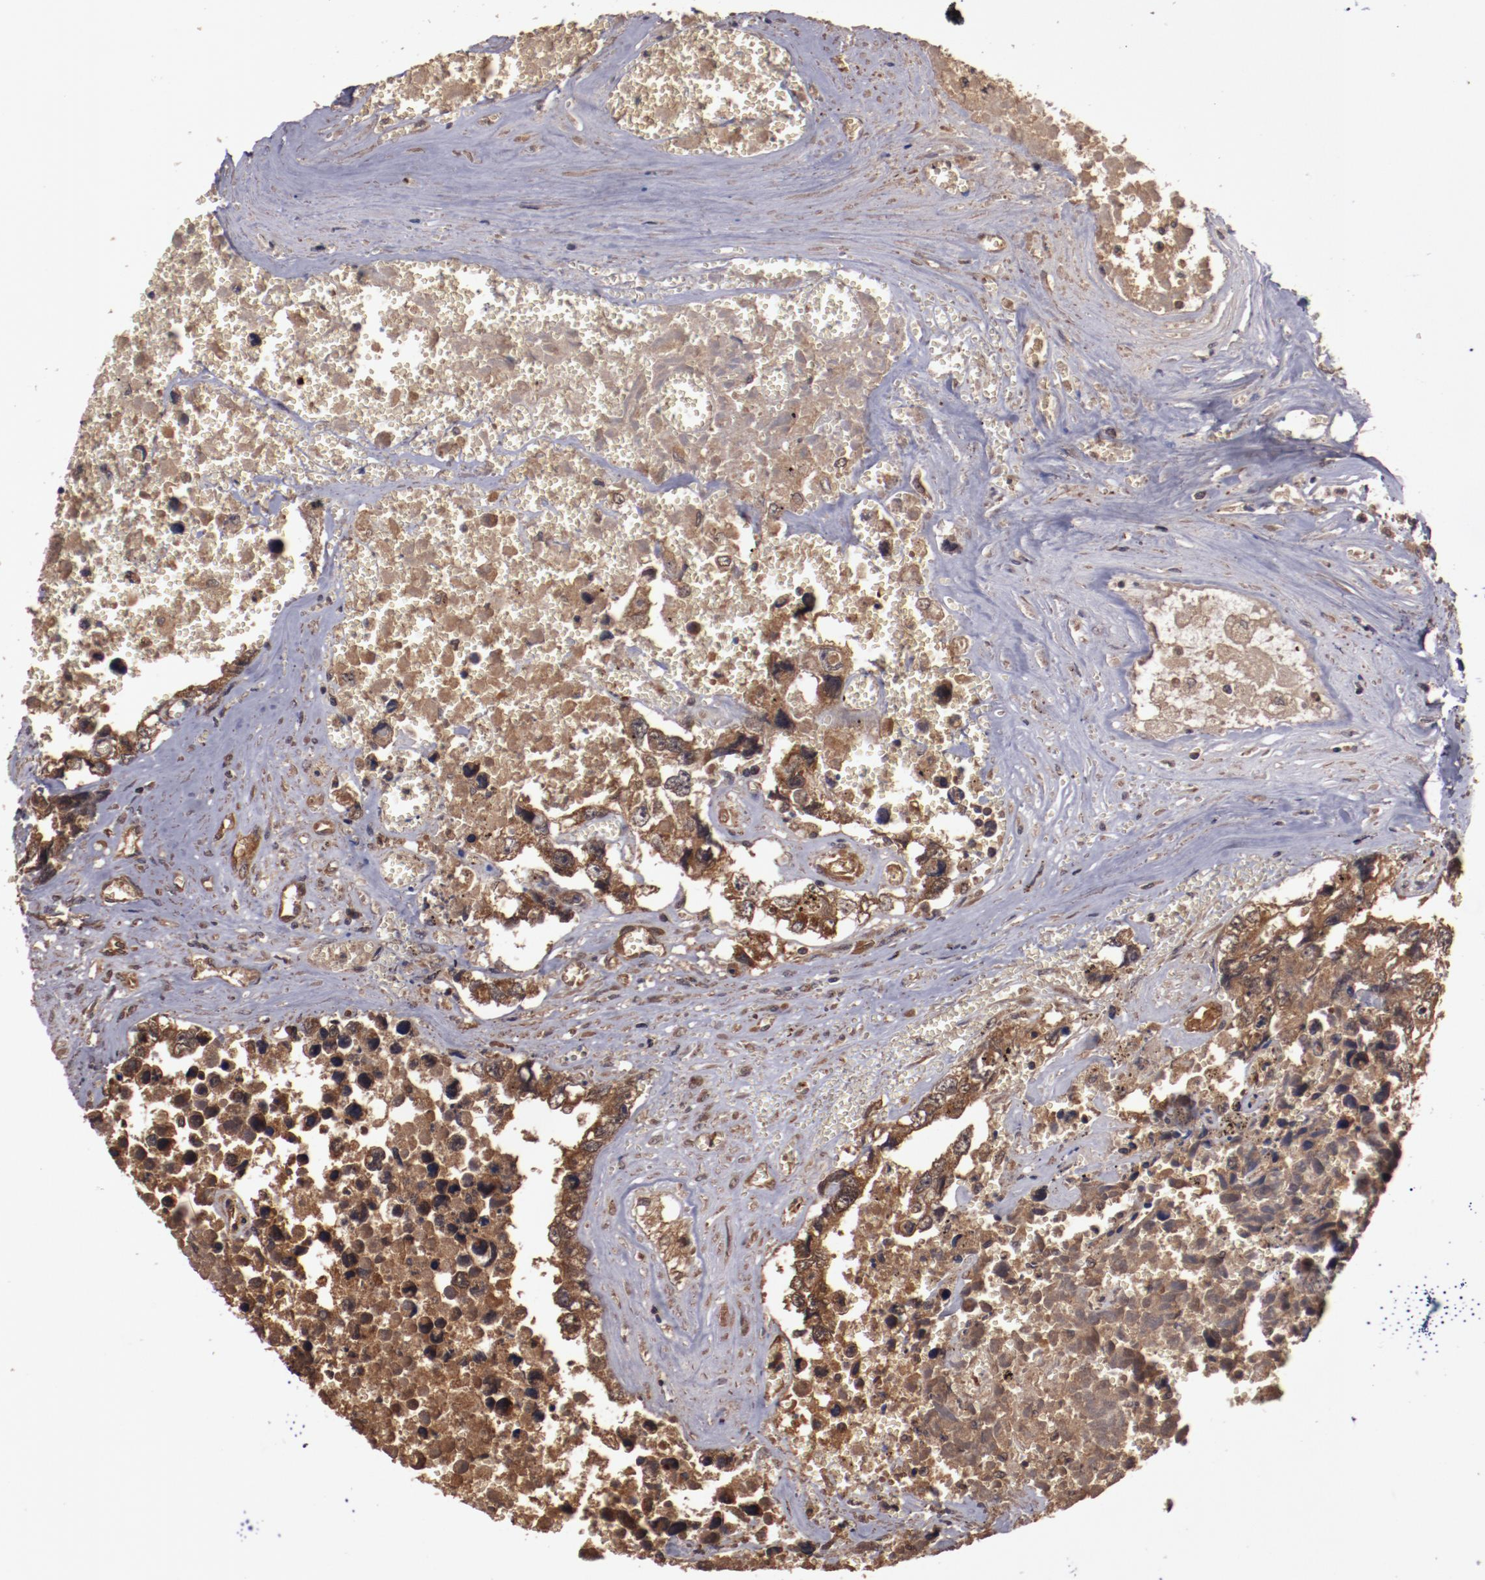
{"staining": {"intensity": "strong", "quantity": ">75%", "location": "cytoplasmic/membranous"}, "tissue": "testis cancer", "cell_type": "Tumor cells", "image_type": "cancer", "snomed": [{"axis": "morphology", "description": "Carcinoma, Embryonal, NOS"}, {"axis": "topography", "description": "Testis"}], "caption": "About >75% of tumor cells in embryonal carcinoma (testis) display strong cytoplasmic/membranous protein positivity as visualized by brown immunohistochemical staining.", "gene": "TXNDC16", "patient": {"sex": "male", "age": 31}}